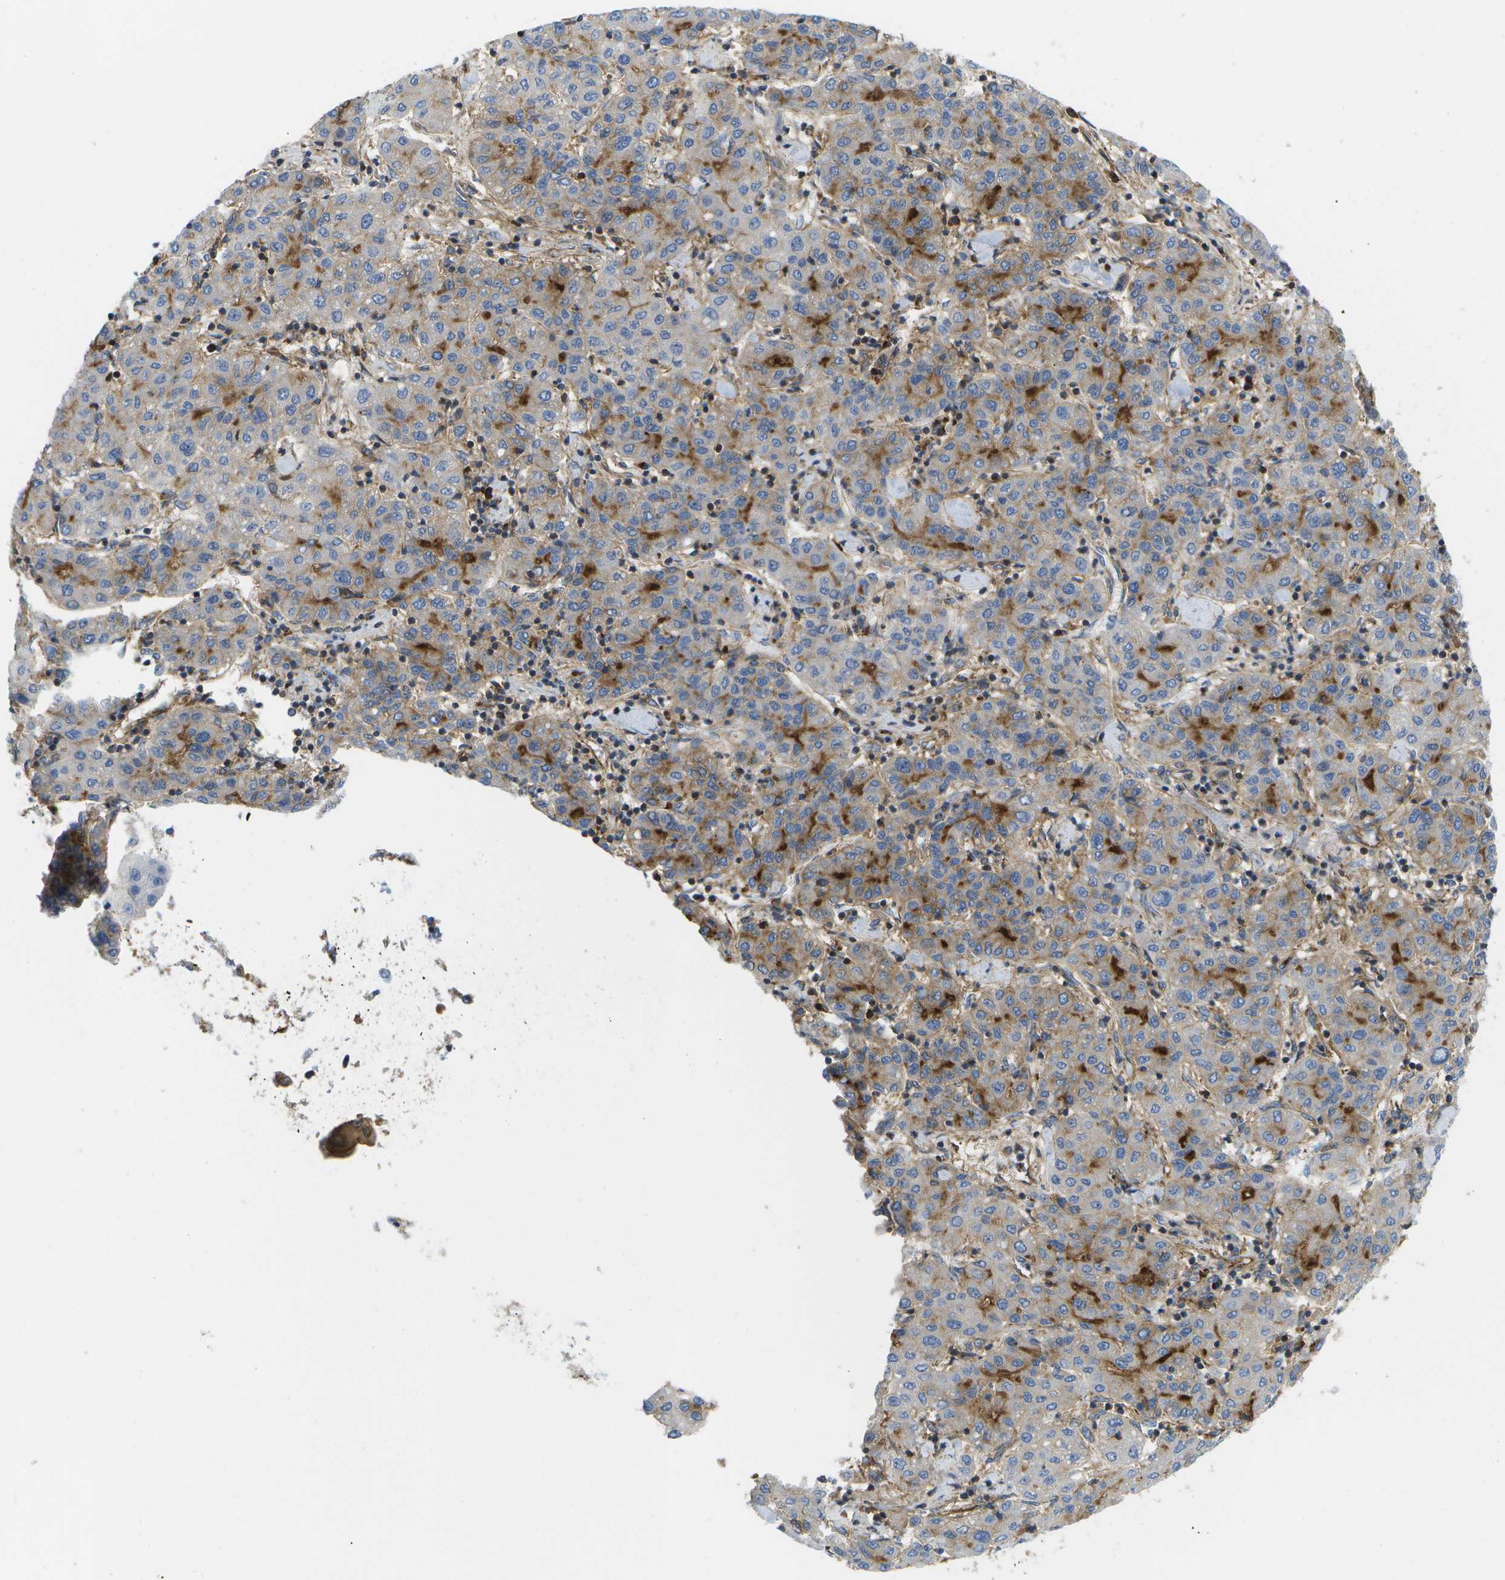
{"staining": {"intensity": "moderate", "quantity": "25%-75%", "location": "cytoplasmic/membranous"}, "tissue": "liver cancer", "cell_type": "Tumor cells", "image_type": "cancer", "snomed": [{"axis": "morphology", "description": "Carcinoma, Hepatocellular, NOS"}, {"axis": "topography", "description": "Liver"}], "caption": "There is medium levels of moderate cytoplasmic/membranous staining in tumor cells of liver cancer, as demonstrated by immunohistochemical staining (brown color).", "gene": "BST2", "patient": {"sex": "male", "age": 65}}